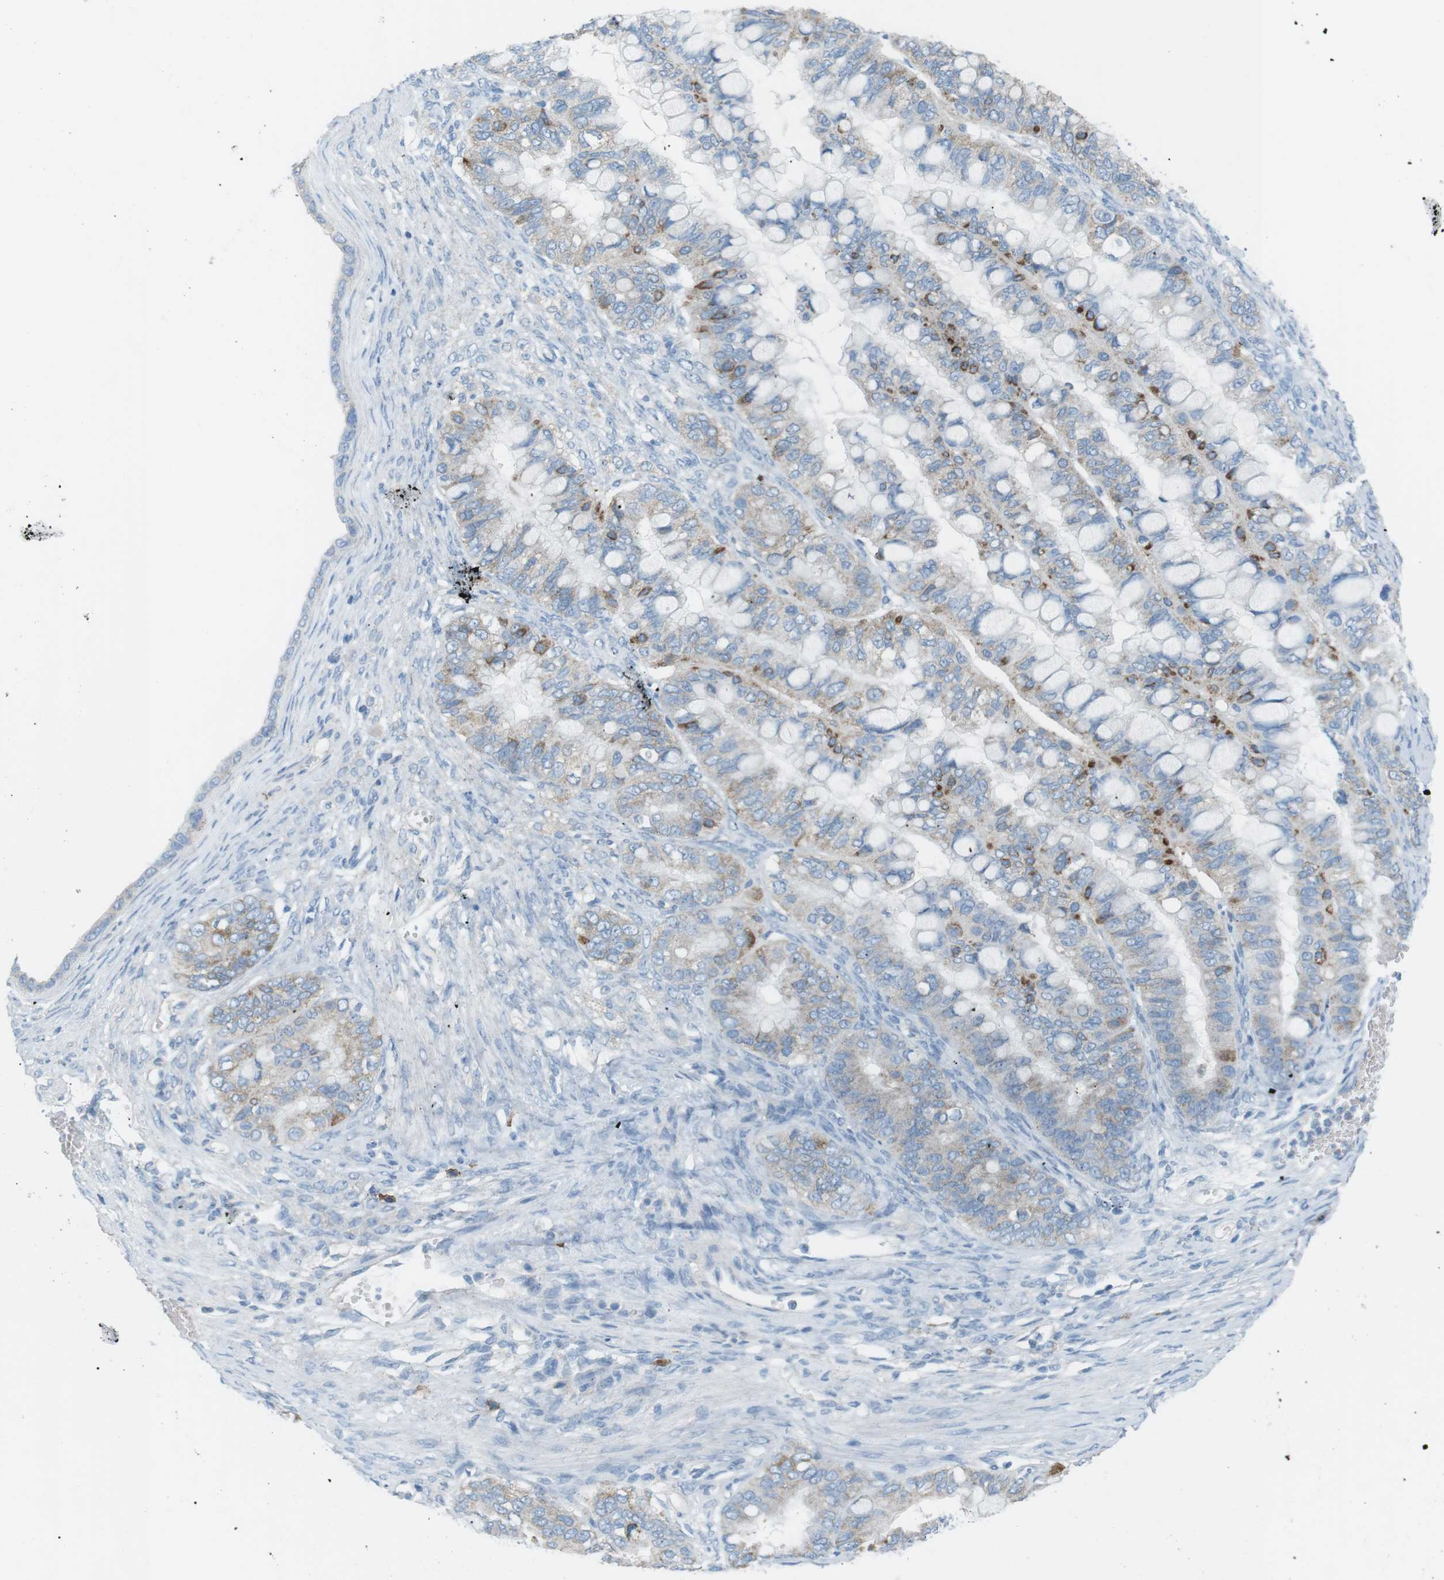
{"staining": {"intensity": "moderate", "quantity": "<25%", "location": "cytoplasmic/membranous"}, "tissue": "ovarian cancer", "cell_type": "Tumor cells", "image_type": "cancer", "snomed": [{"axis": "morphology", "description": "Cystadenocarcinoma, mucinous, NOS"}, {"axis": "topography", "description": "Ovary"}], "caption": "A brown stain shows moderate cytoplasmic/membranous positivity of a protein in mucinous cystadenocarcinoma (ovarian) tumor cells.", "gene": "VAMP1", "patient": {"sex": "female", "age": 80}}